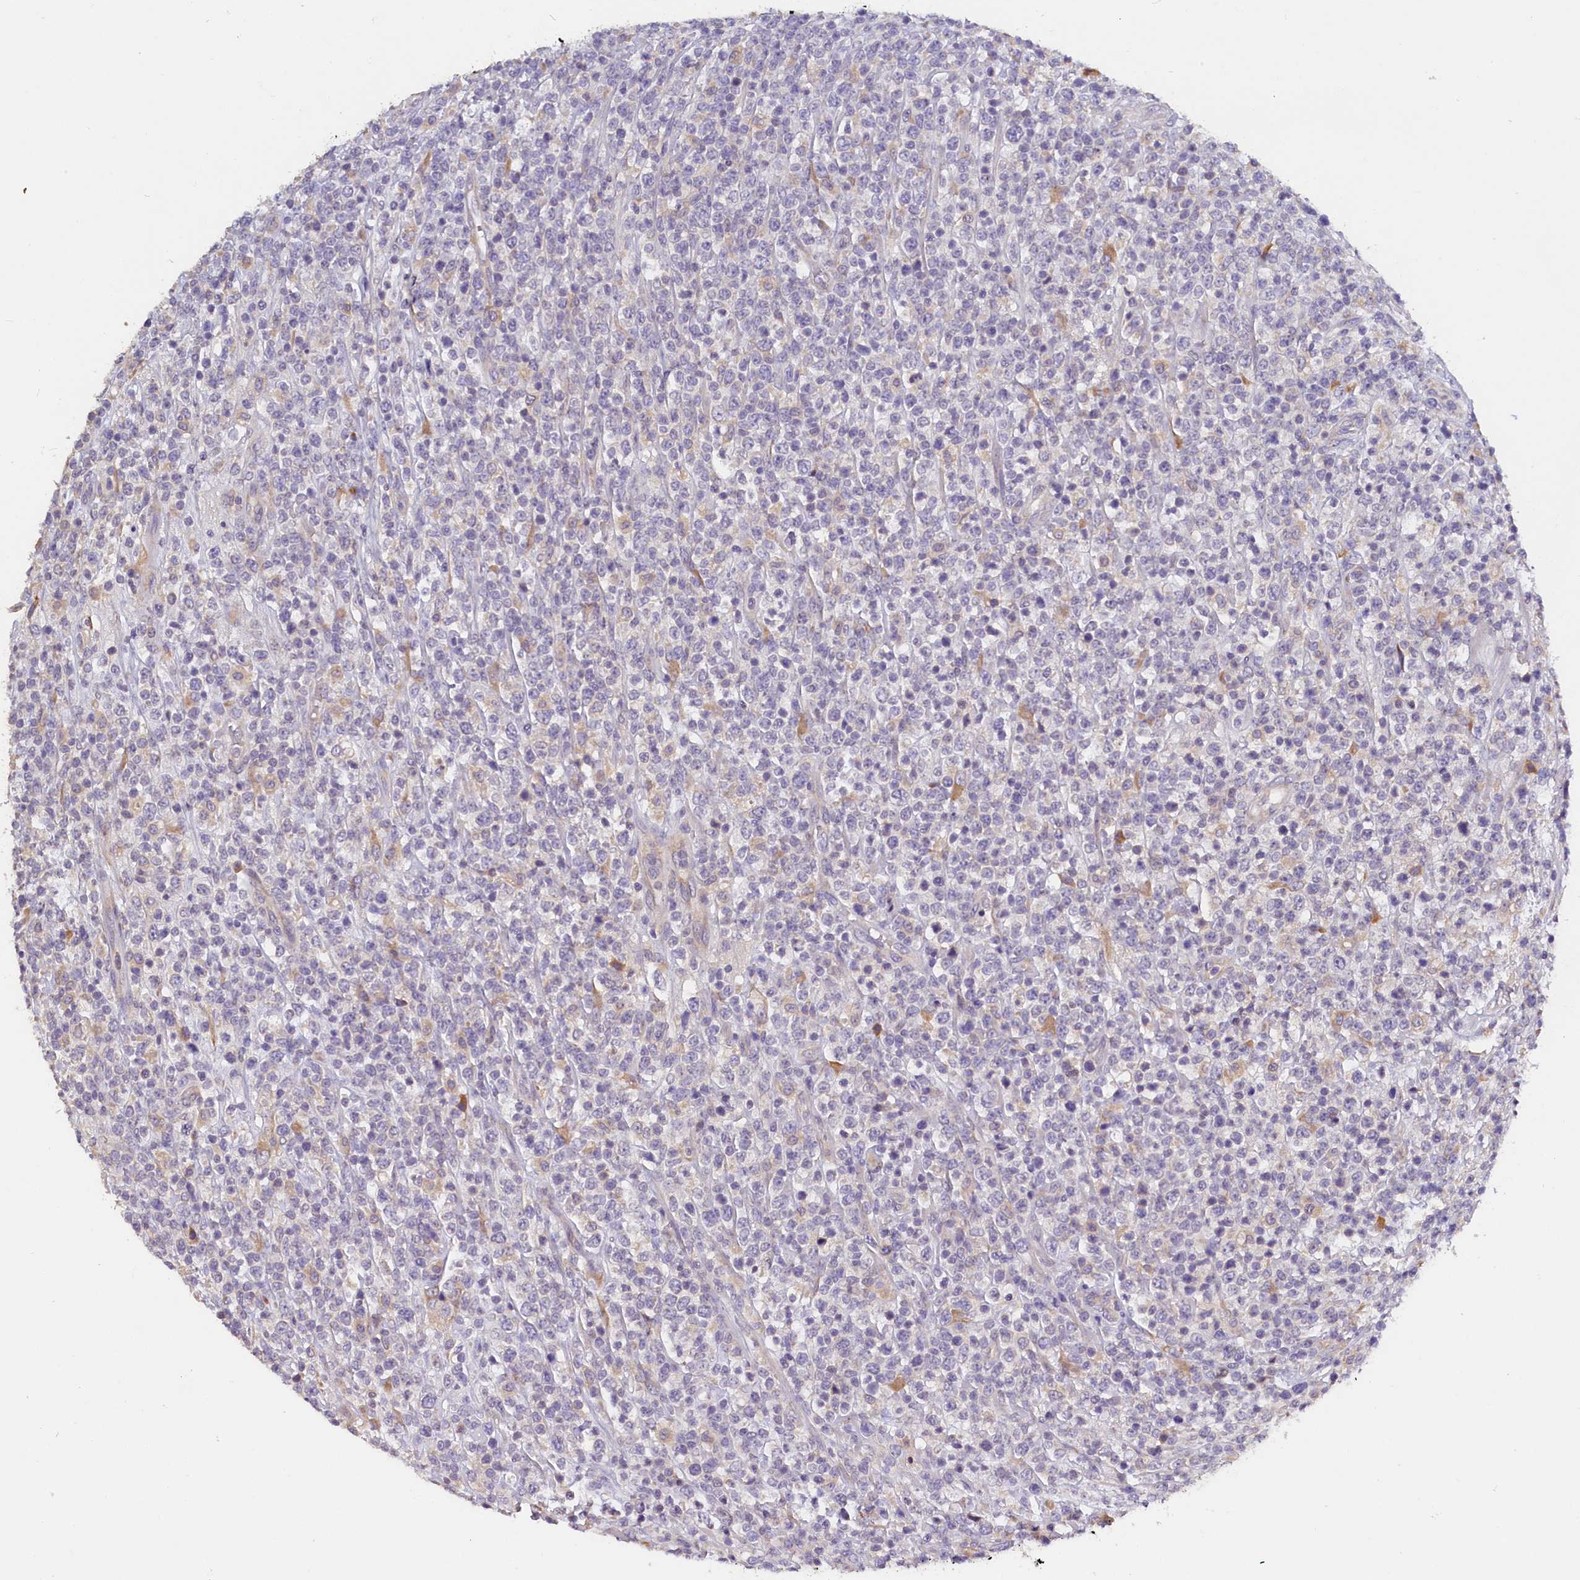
{"staining": {"intensity": "negative", "quantity": "none", "location": "none"}, "tissue": "lymphoma", "cell_type": "Tumor cells", "image_type": "cancer", "snomed": [{"axis": "morphology", "description": "Malignant lymphoma, non-Hodgkin's type, High grade"}, {"axis": "topography", "description": "Colon"}], "caption": "The micrograph reveals no significant expression in tumor cells of lymphoma.", "gene": "ST7L", "patient": {"sex": "female", "age": 53}}